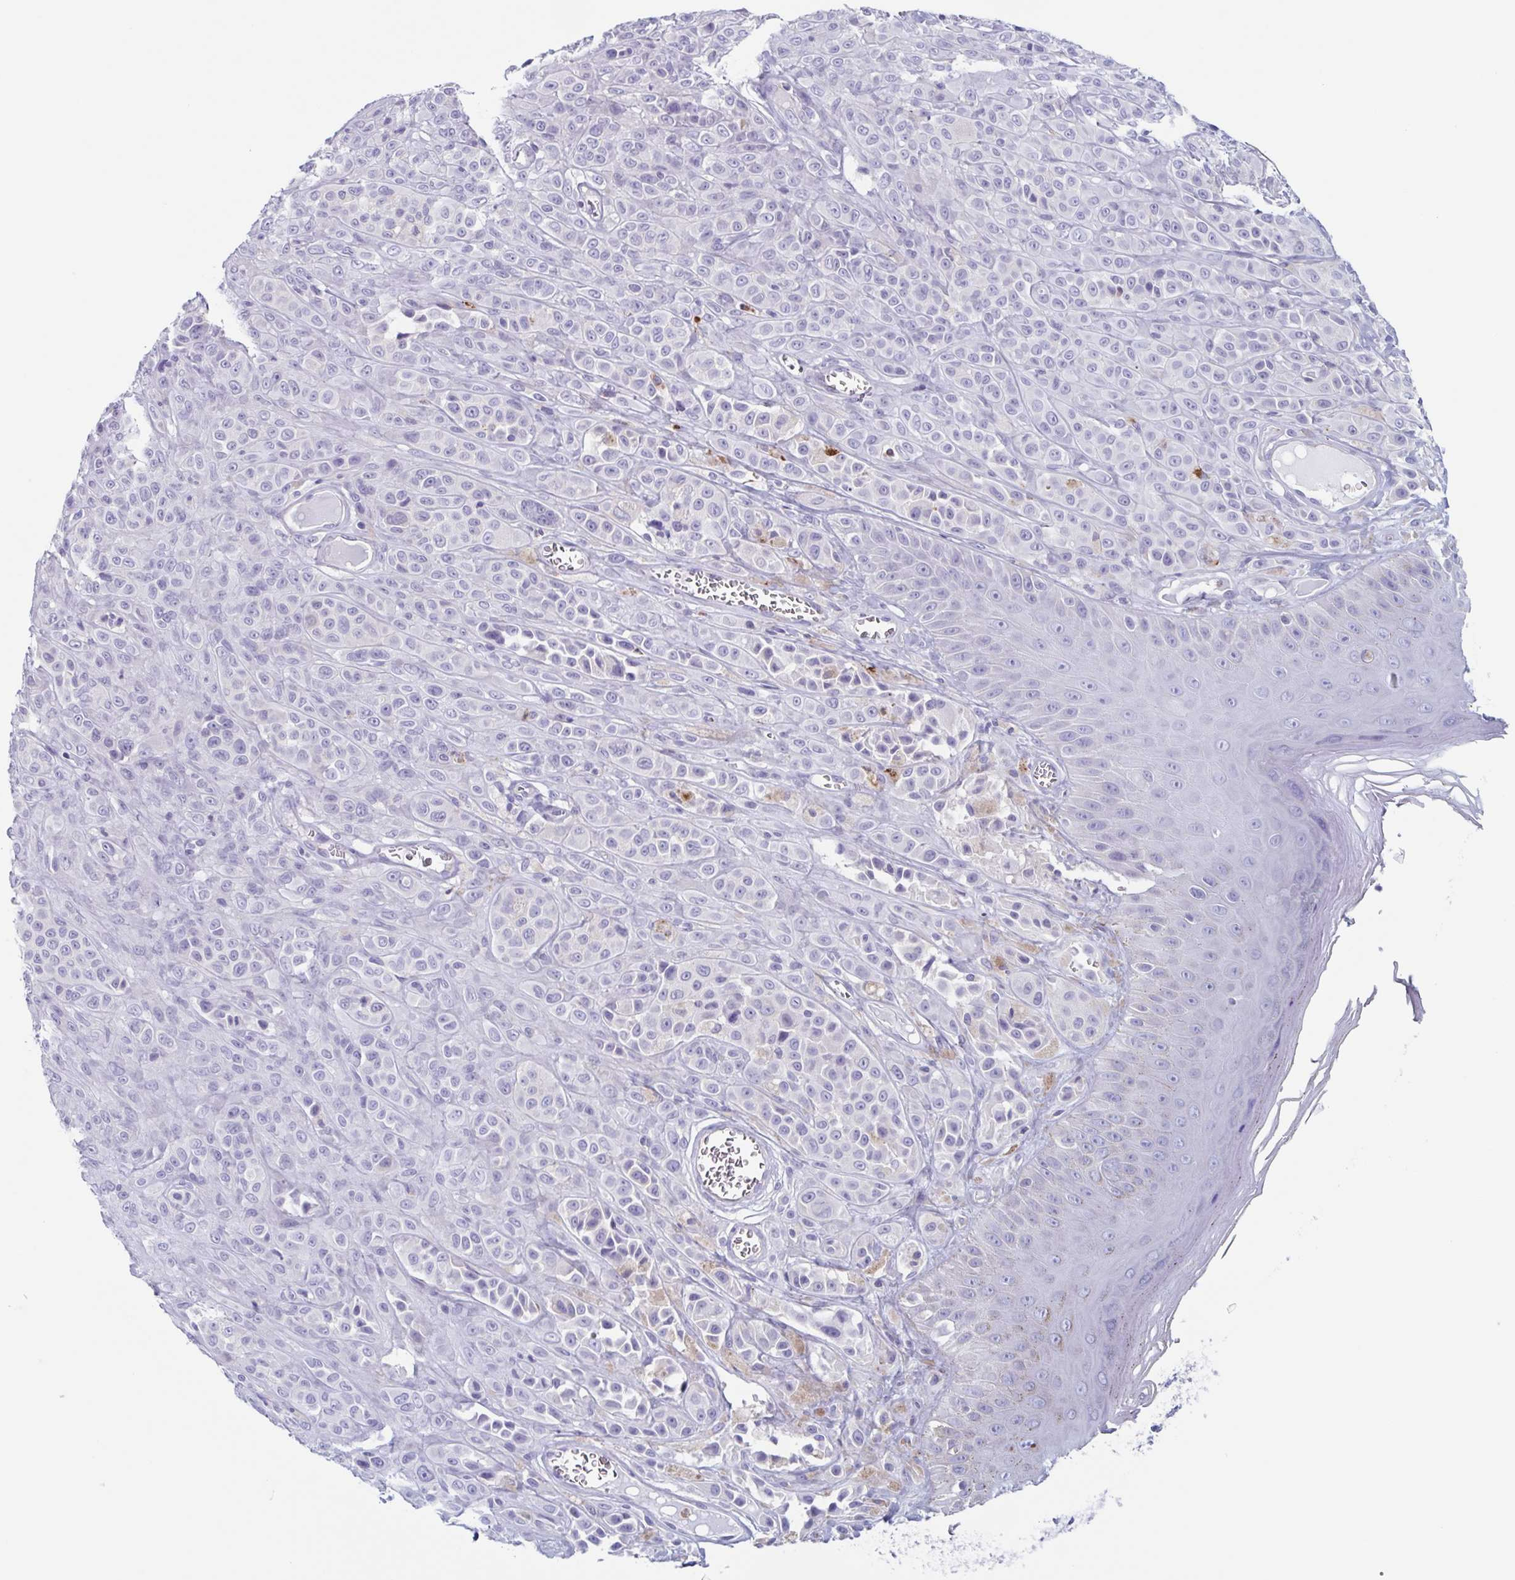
{"staining": {"intensity": "negative", "quantity": "none", "location": "none"}, "tissue": "melanoma", "cell_type": "Tumor cells", "image_type": "cancer", "snomed": [{"axis": "morphology", "description": "Malignant melanoma, NOS"}, {"axis": "topography", "description": "Skin"}], "caption": "The image shows no significant expression in tumor cells of melanoma.", "gene": "BPI", "patient": {"sex": "male", "age": 67}}